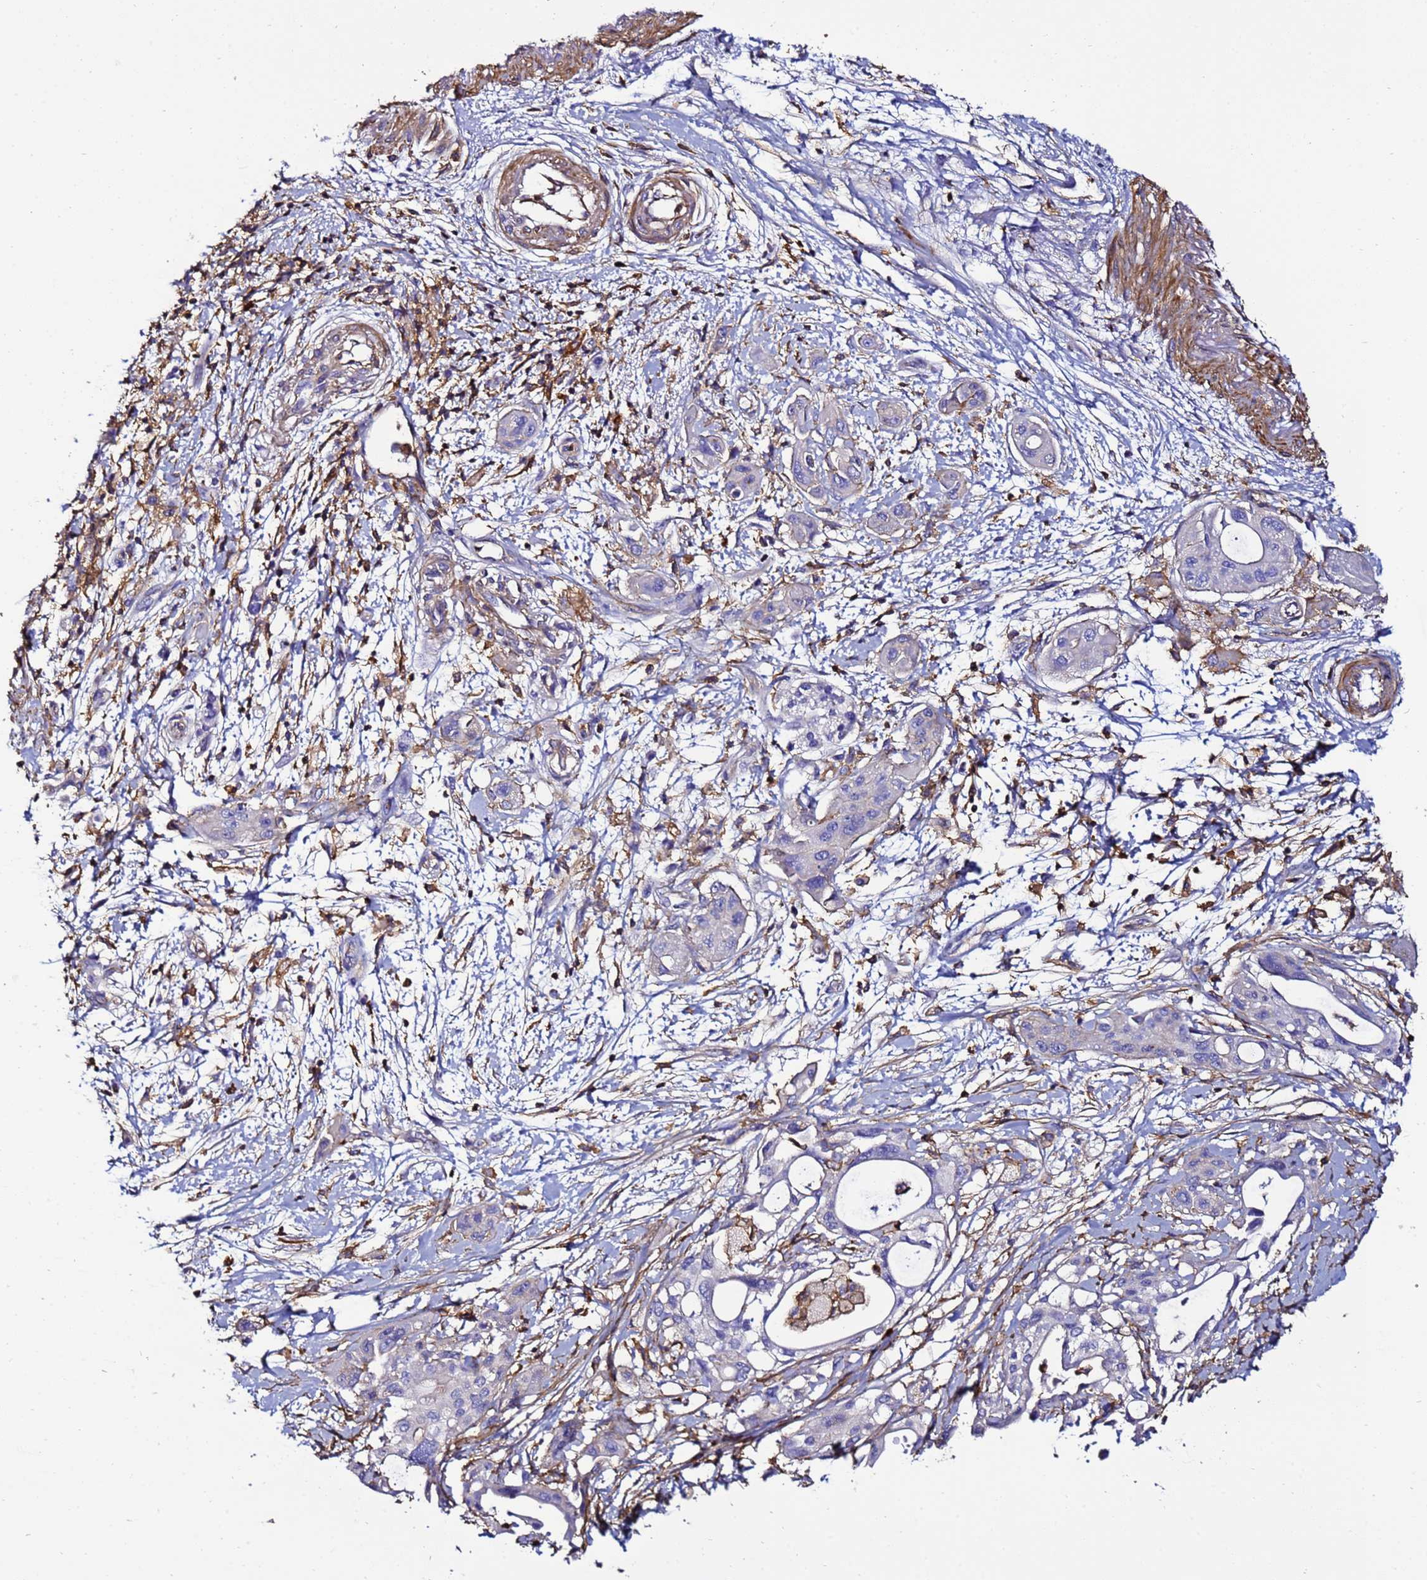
{"staining": {"intensity": "negative", "quantity": "none", "location": "none"}, "tissue": "pancreatic cancer", "cell_type": "Tumor cells", "image_type": "cancer", "snomed": [{"axis": "morphology", "description": "Adenocarcinoma, NOS"}, {"axis": "topography", "description": "Pancreas"}], "caption": "DAB (3,3'-diaminobenzidine) immunohistochemical staining of human adenocarcinoma (pancreatic) demonstrates no significant staining in tumor cells.", "gene": "ACTB", "patient": {"sex": "male", "age": 68}}